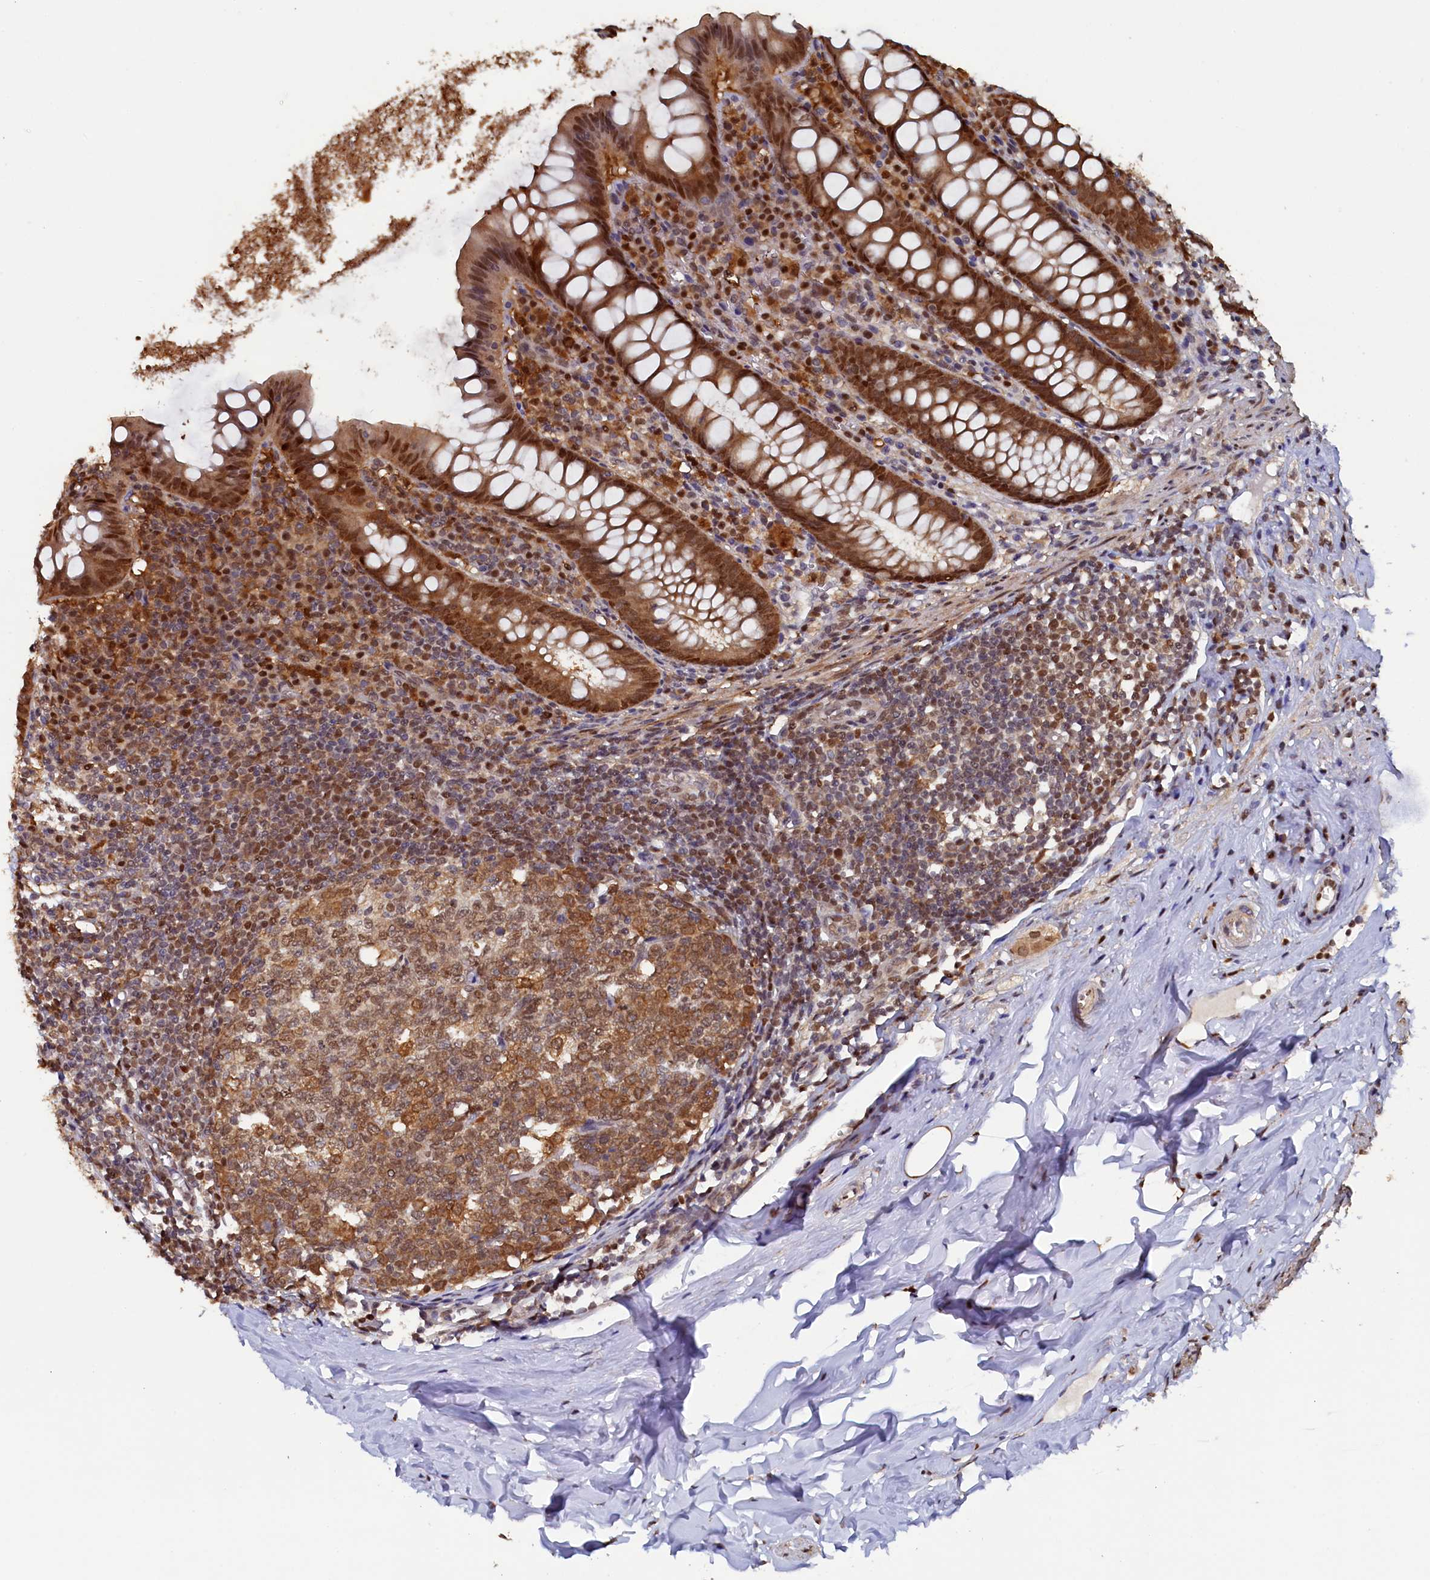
{"staining": {"intensity": "moderate", "quantity": ">75%", "location": "cytoplasmic/membranous,nuclear"}, "tissue": "appendix", "cell_type": "Glandular cells", "image_type": "normal", "snomed": [{"axis": "morphology", "description": "Normal tissue, NOS"}, {"axis": "topography", "description": "Appendix"}], "caption": "High-magnification brightfield microscopy of normal appendix stained with DAB (3,3'-diaminobenzidine) (brown) and counterstained with hematoxylin (blue). glandular cells exhibit moderate cytoplasmic/membranous,nuclear staining is appreciated in about>75% of cells.", "gene": "AHCY", "patient": {"sex": "female", "age": 51}}